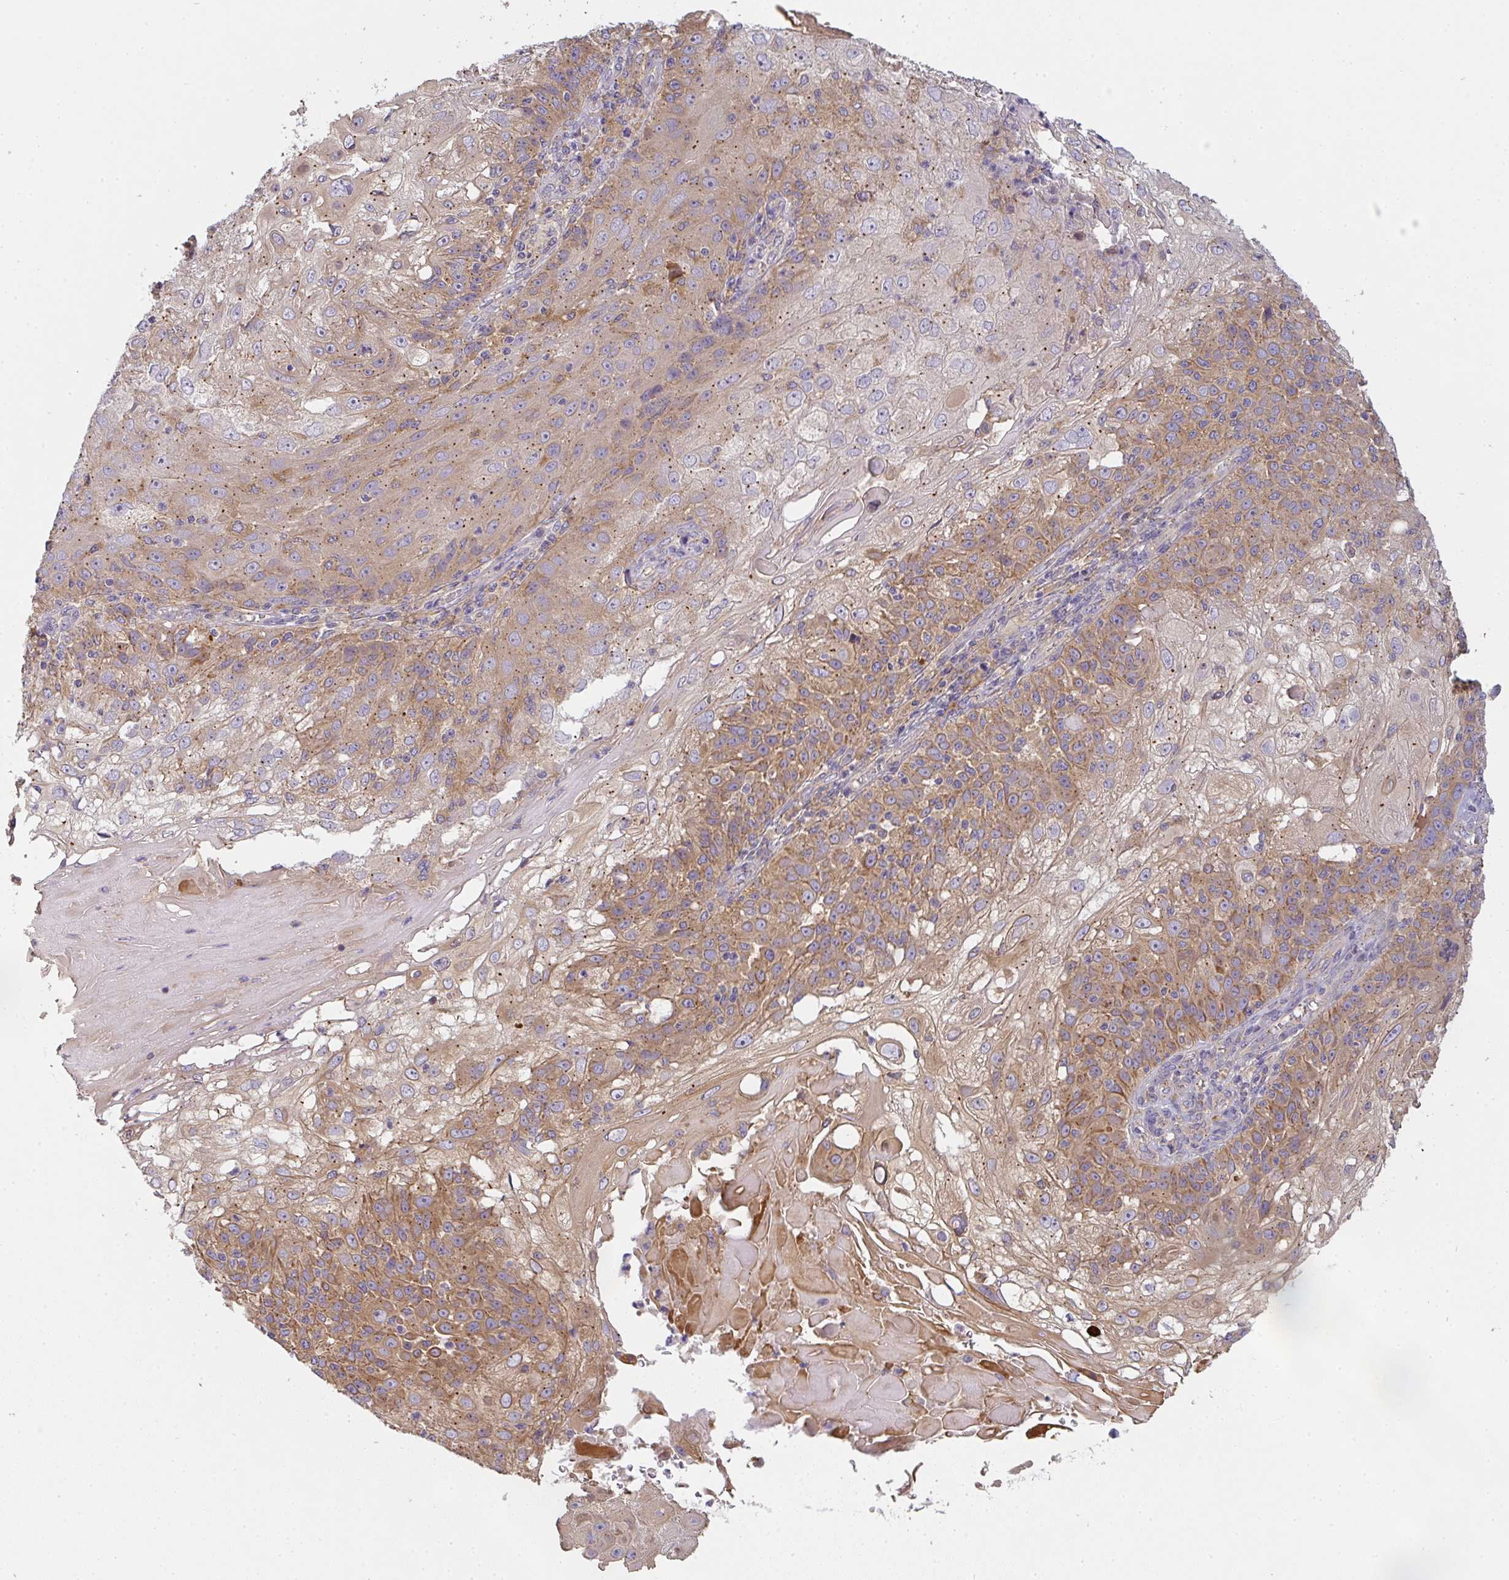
{"staining": {"intensity": "moderate", "quantity": "25%-75%", "location": "cytoplasmic/membranous"}, "tissue": "skin cancer", "cell_type": "Tumor cells", "image_type": "cancer", "snomed": [{"axis": "morphology", "description": "Normal tissue, NOS"}, {"axis": "morphology", "description": "Squamous cell carcinoma, NOS"}, {"axis": "topography", "description": "Skin"}], "caption": "Human skin squamous cell carcinoma stained with a protein marker reveals moderate staining in tumor cells.", "gene": "SNX5", "patient": {"sex": "female", "age": 83}}